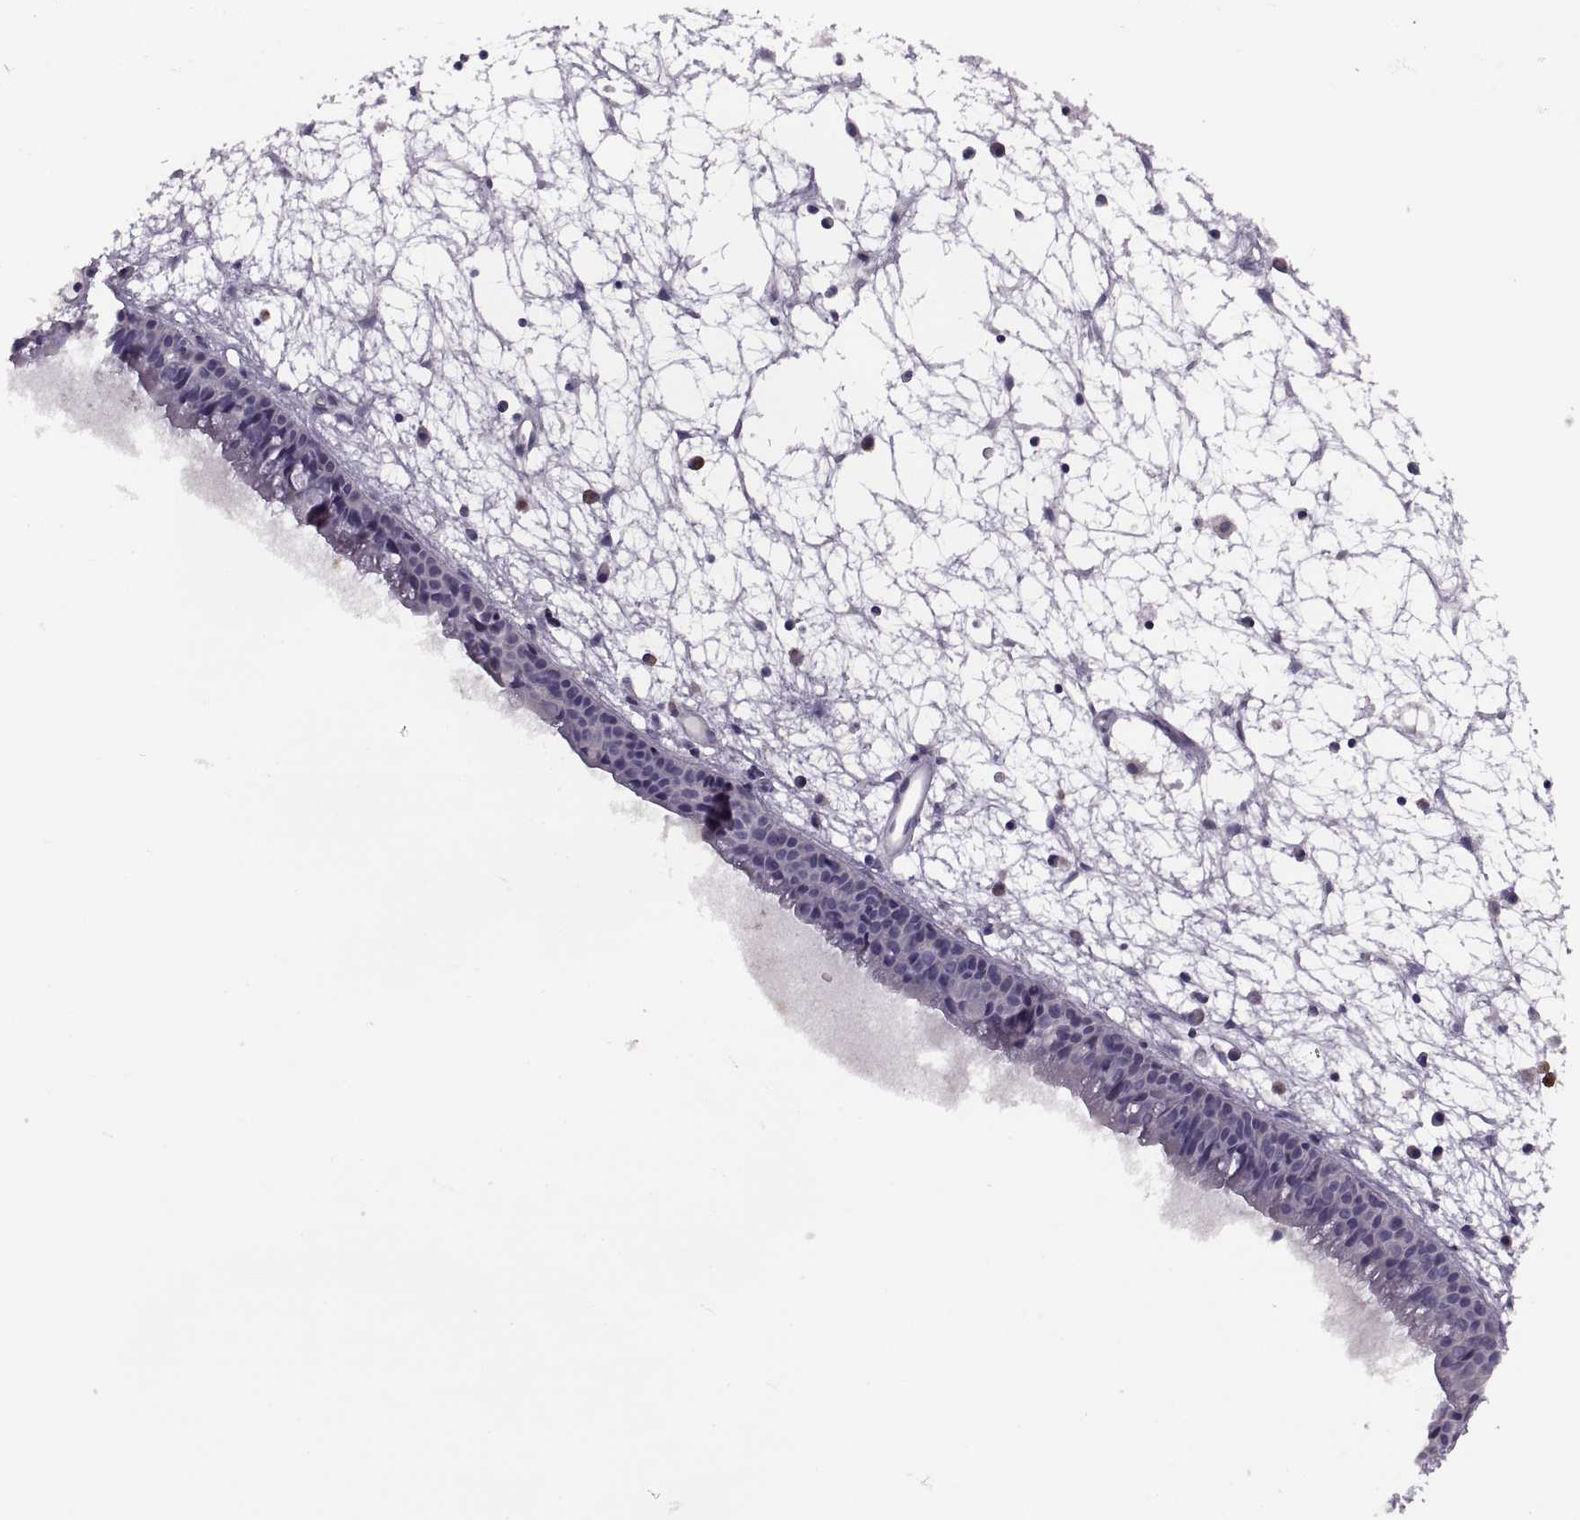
{"staining": {"intensity": "negative", "quantity": "none", "location": "none"}, "tissue": "nasopharynx", "cell_type": "Respiratory epithelial cells", "image_type": "normal", "snomed": [{"axis": "morphology", "description": "Normal tissue, NOS"}, {"axis": "topography", "description": "Nasopharynx"}], "caption": "Immunohistochemistry (IHC) photomicrograph of unremarkable nasopharynx stained for a protein (brown), which displays no positivity in respiratory epithelial cells.", "gene": "H2AP", "patient": {"sex": "male", "age": 61}}